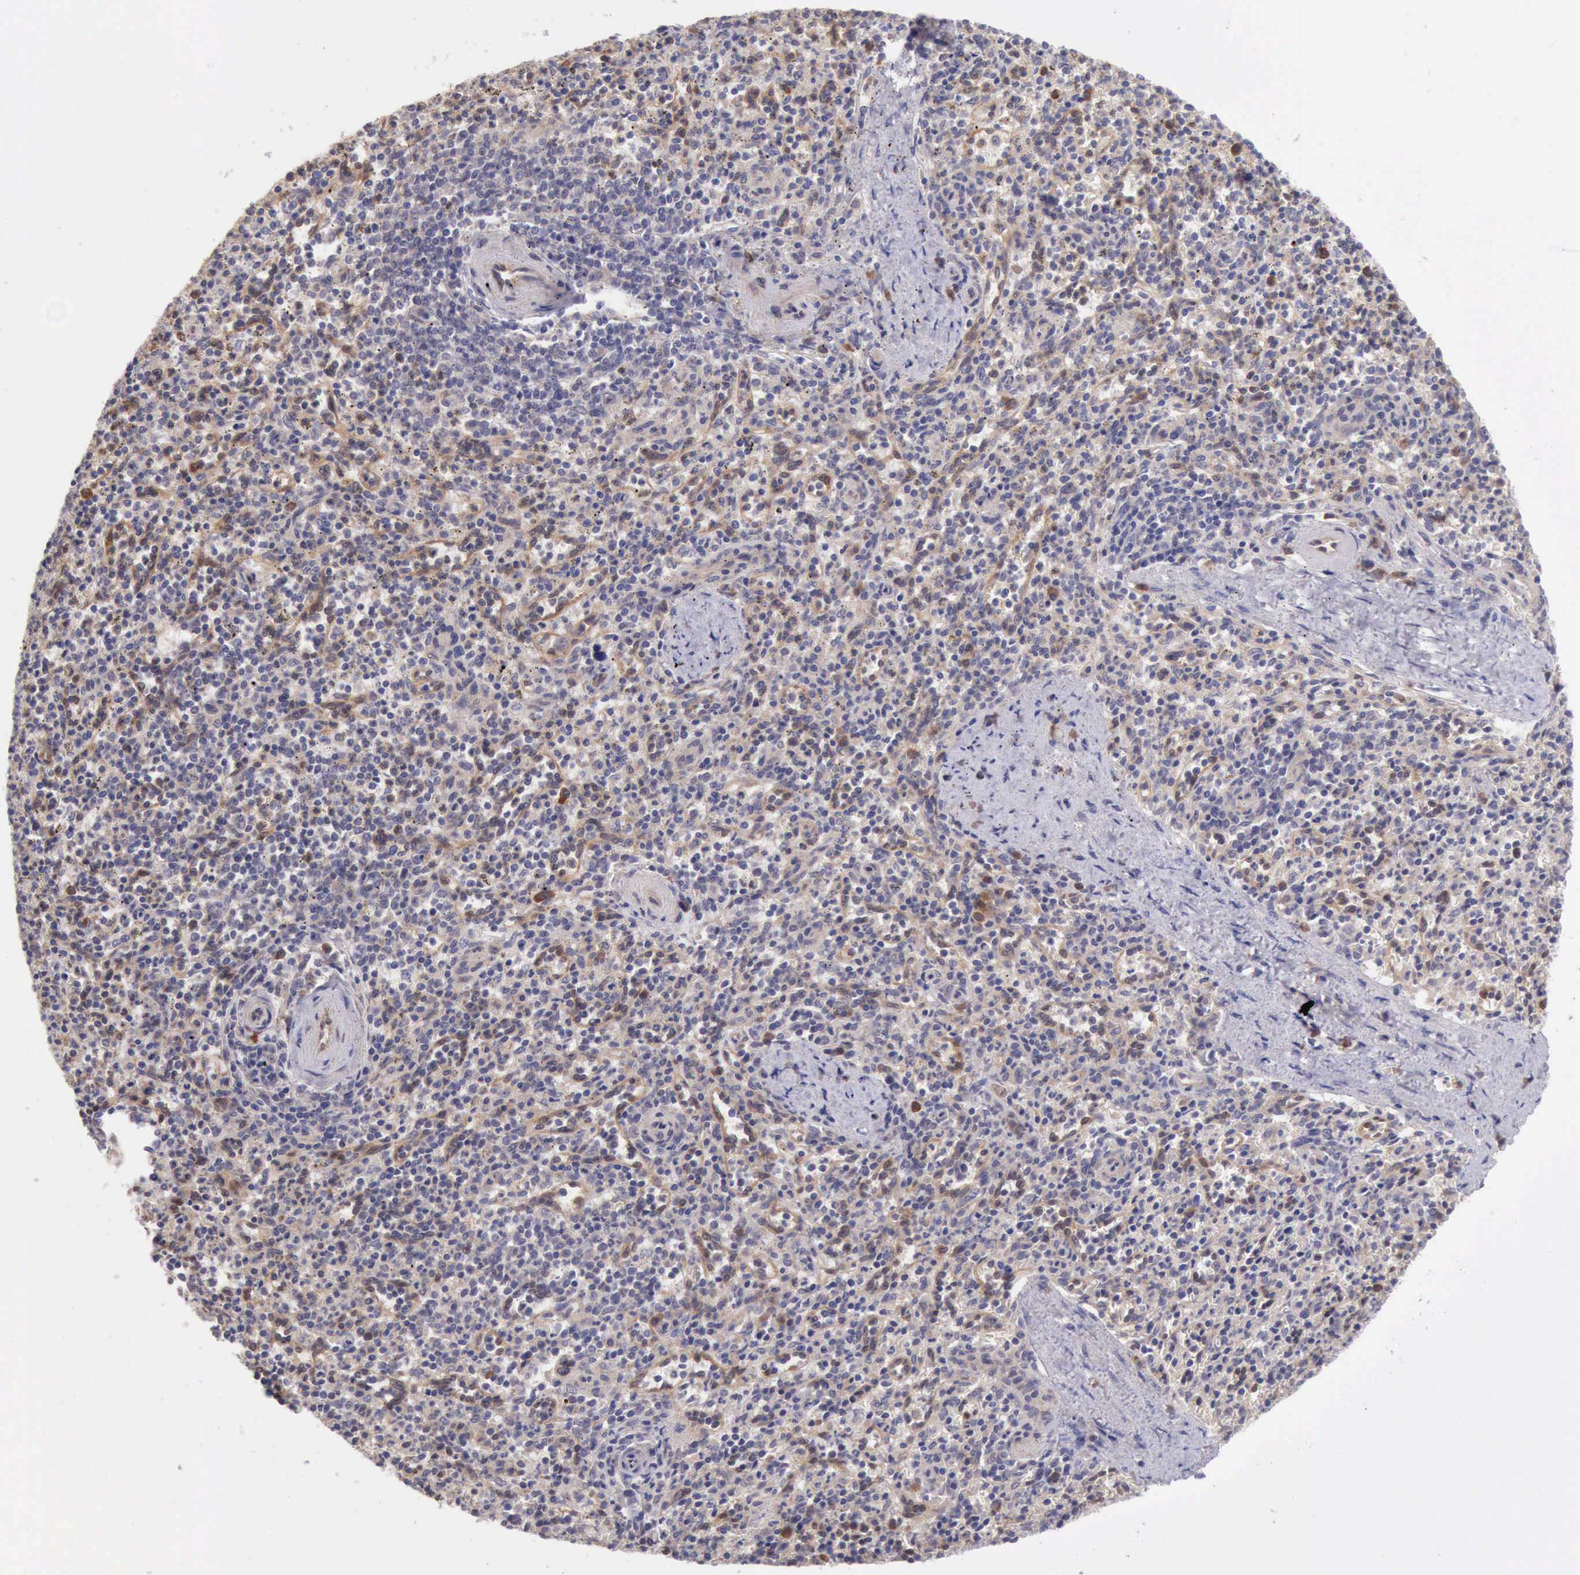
{"staining": {"intensity": "weak", "quantity": "25%-75%", "location": "cytoplasmic/membranous"}, "tissue": "spleen", "cell_type": "Cells in red pulp", "image_type": "normal", "snomed": [{"axis": "morphology", "description": "Normal tissue, NOS"}, {"axis": "topography", "description": "Spleen"}], "caption": "Protein expression analysis of benign human spleen reveals weak cytoplasmic/membranous staining in about 25%-75% of cells in red pulp.", "gene": "DNAJB7", "patient": {"sex": "male", "age": 72}}